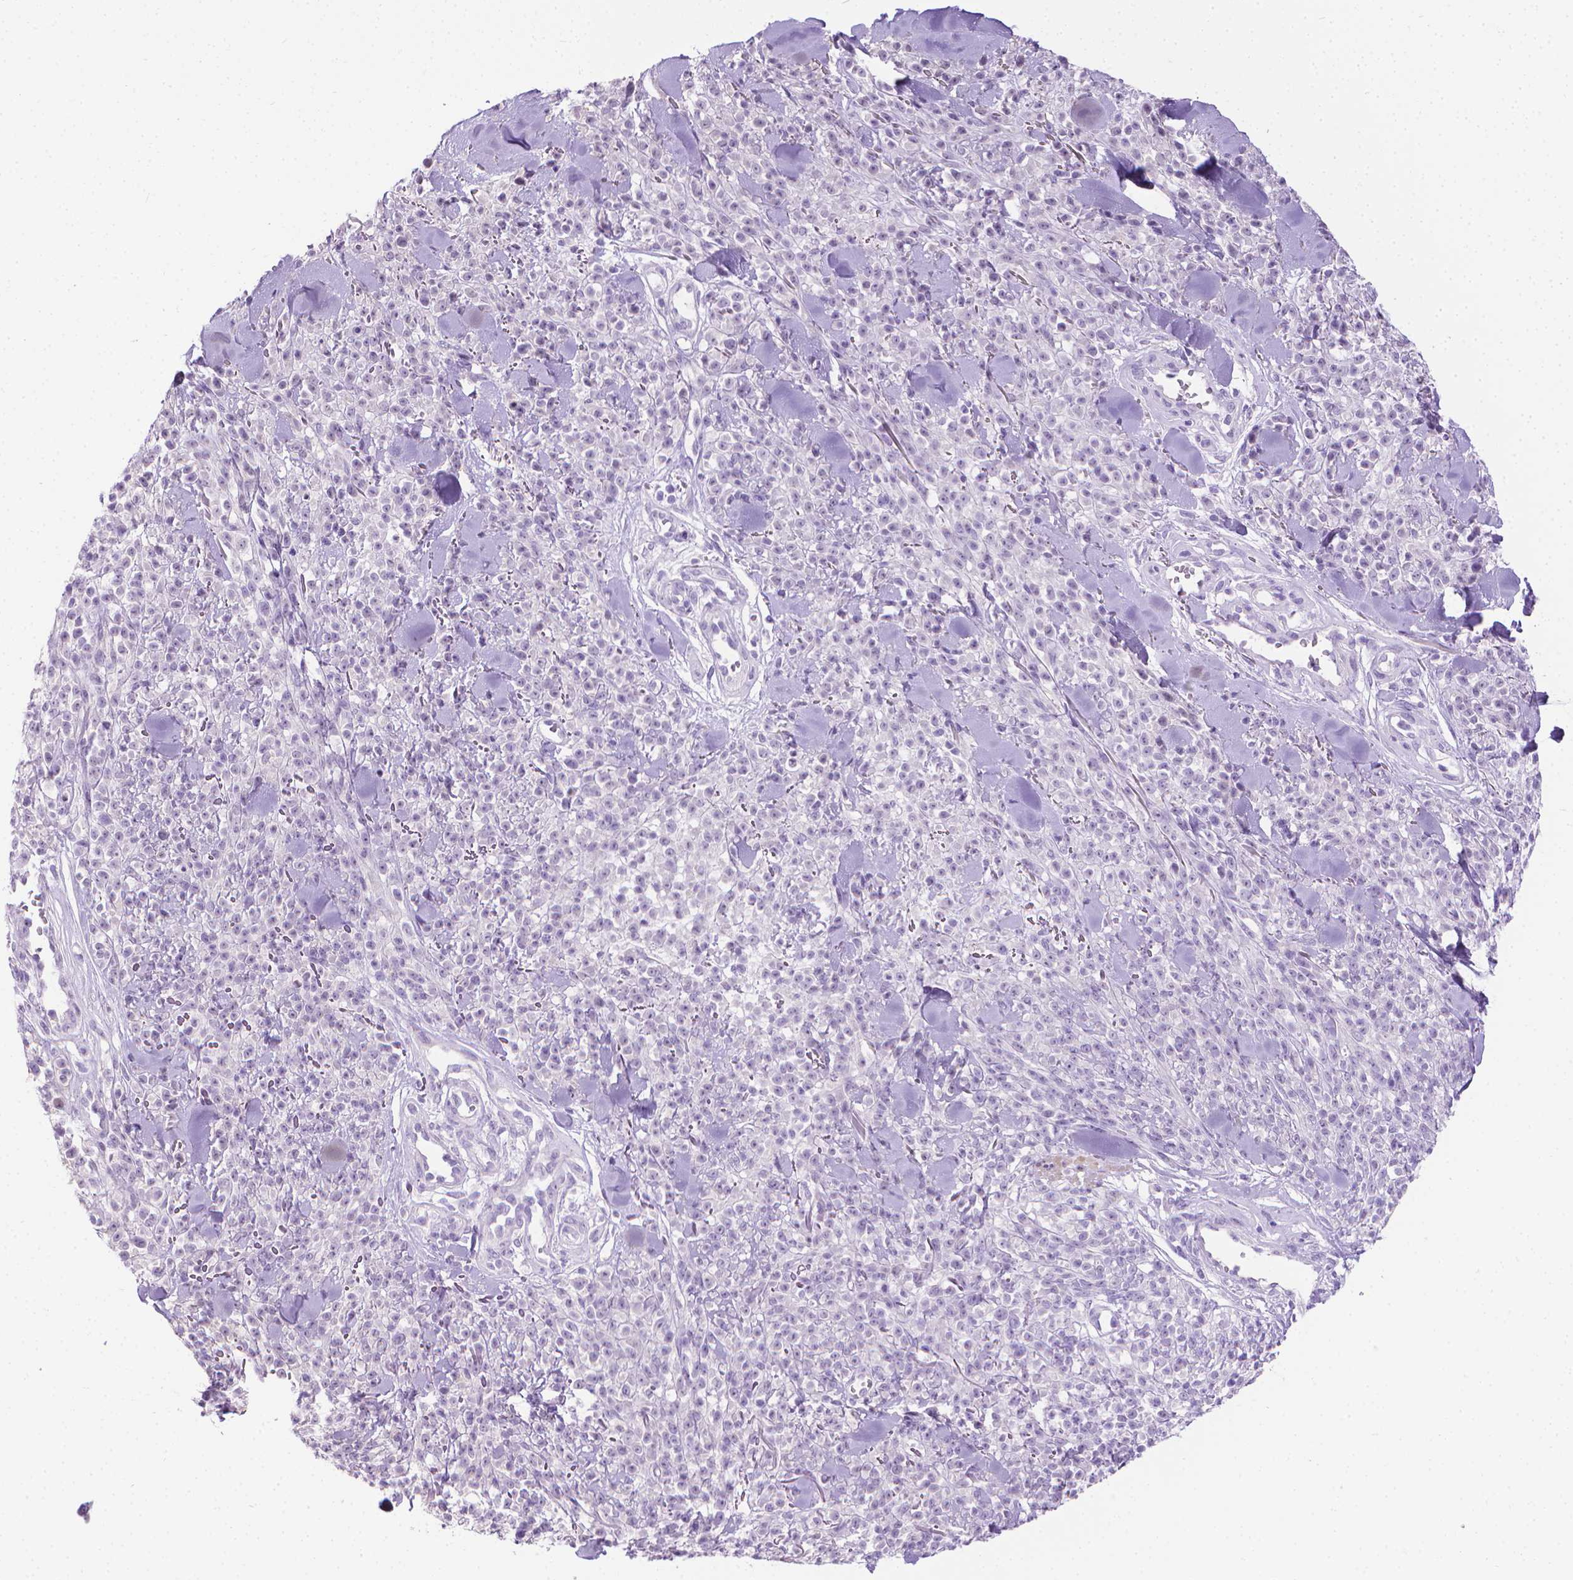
{"staining": {"intensity": "negative", "quantity": "none", "location": "none"}, "tissue": "melanoma", "cell_type": "Tumor cells", "image_type": "cancer", "snomed": [{"axis": "morphology", "description": "Malignant melanoma, NOS"}, {"axis": "topography", "description": "Skin"}, {"axis": "topography", "description": "Skin of trunk"}], "caption": "A high-resolution image shows immunohistochemistry staining of malignant melanoma, which demonstrates no significant positivity in tumor cells.", "gene": "PNMA2", "patient": {"sex": "male", "age": 74}}